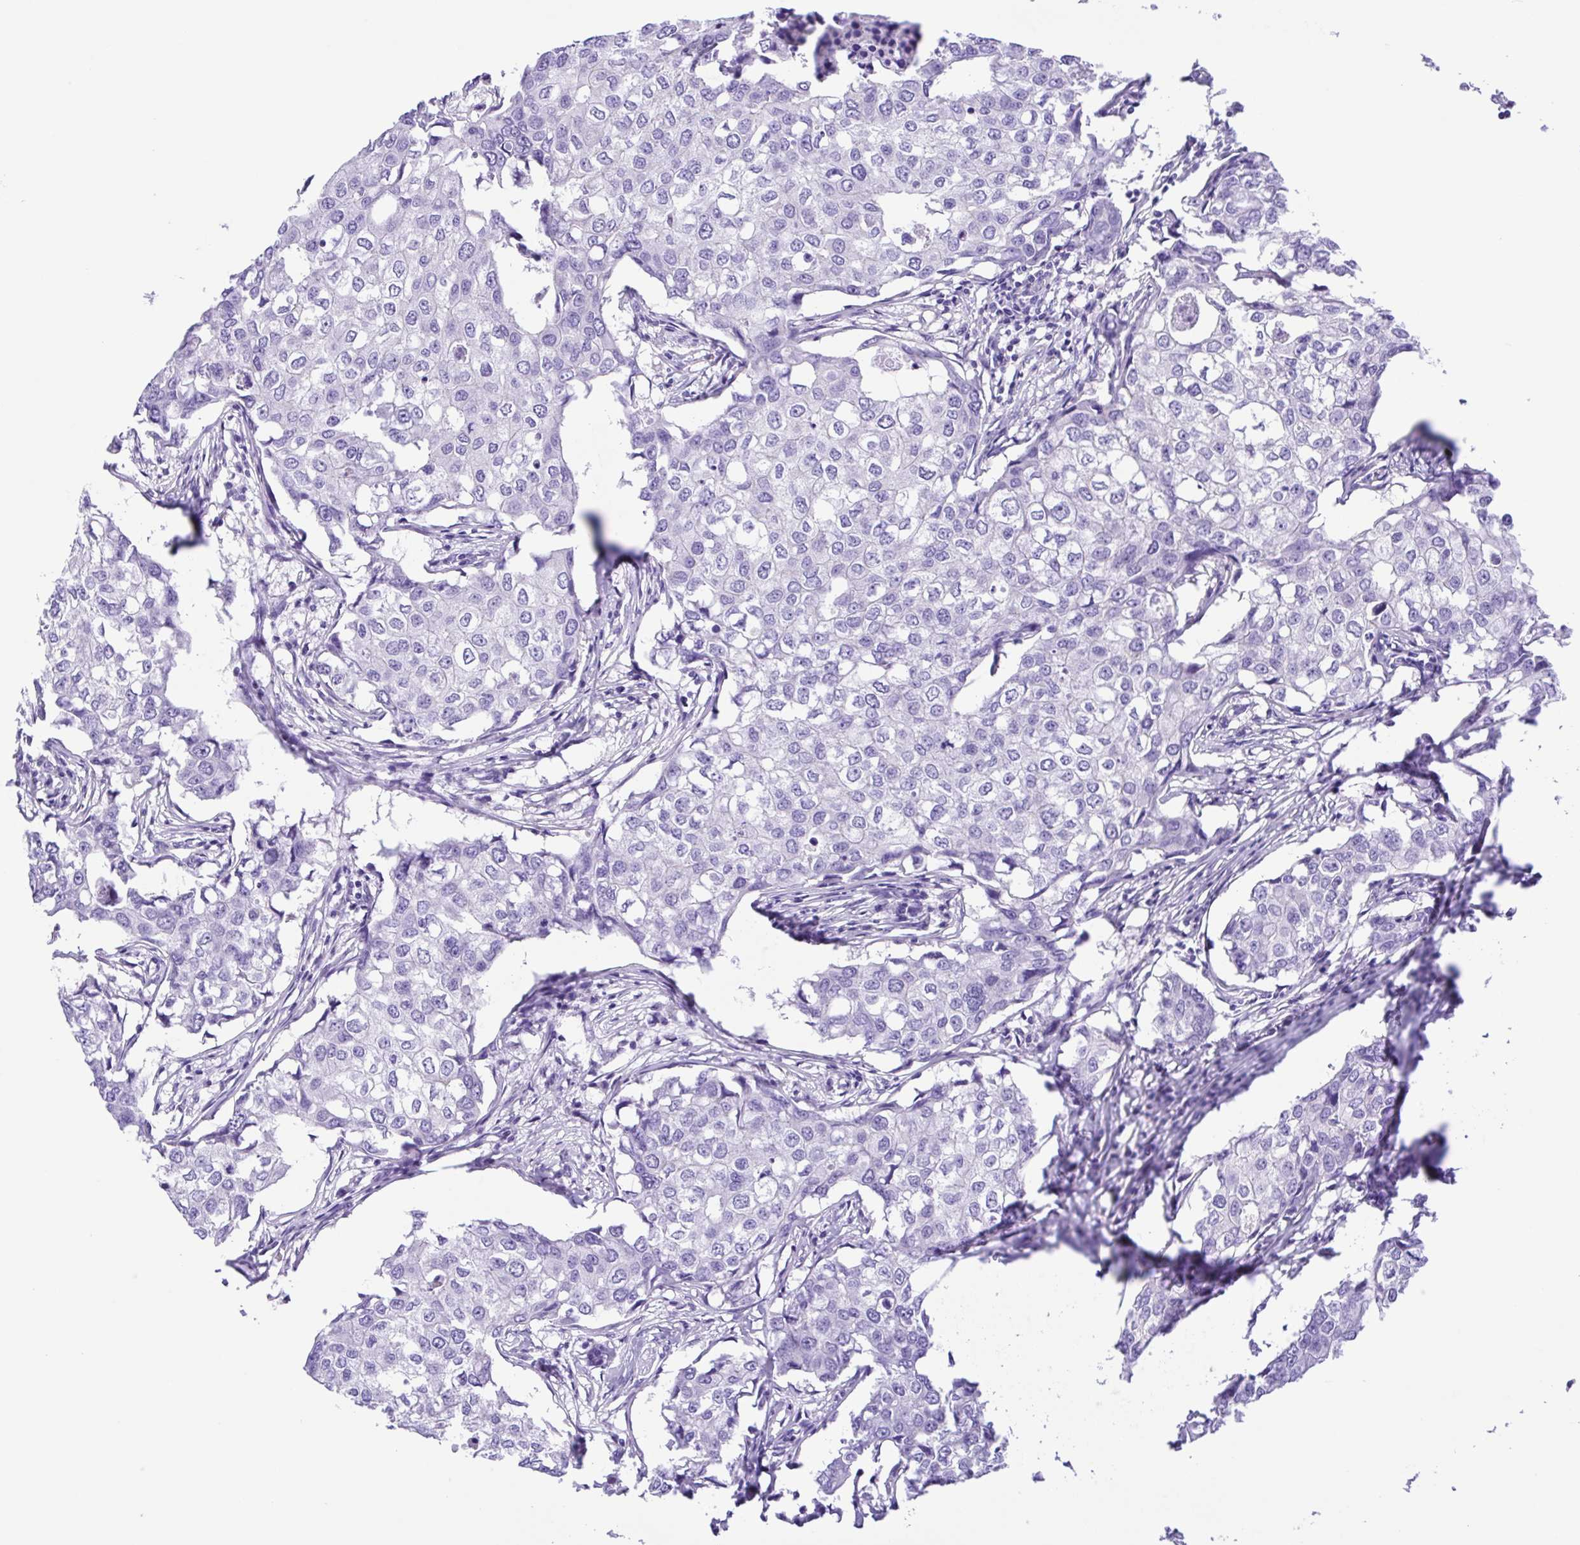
{"staining": {"intensity": "negative", "quantity": "none", "location": "none"}, "tissue": "breast cancer", "cell_type": "Tumor cells", "image_type": "cancer", "snomed": [{"axis": "morphology", "description": "Duct carcinoma"}, {"axis": "topography", "description": "Breast"}], "caption": "This is a image of immunohistochemistry staining of breast cancer (infiltrating ductal carcinoma), which shows no expression in tumor cells.", "gene": "ISM2", "patient": {"sex": "female", "age": 27}}